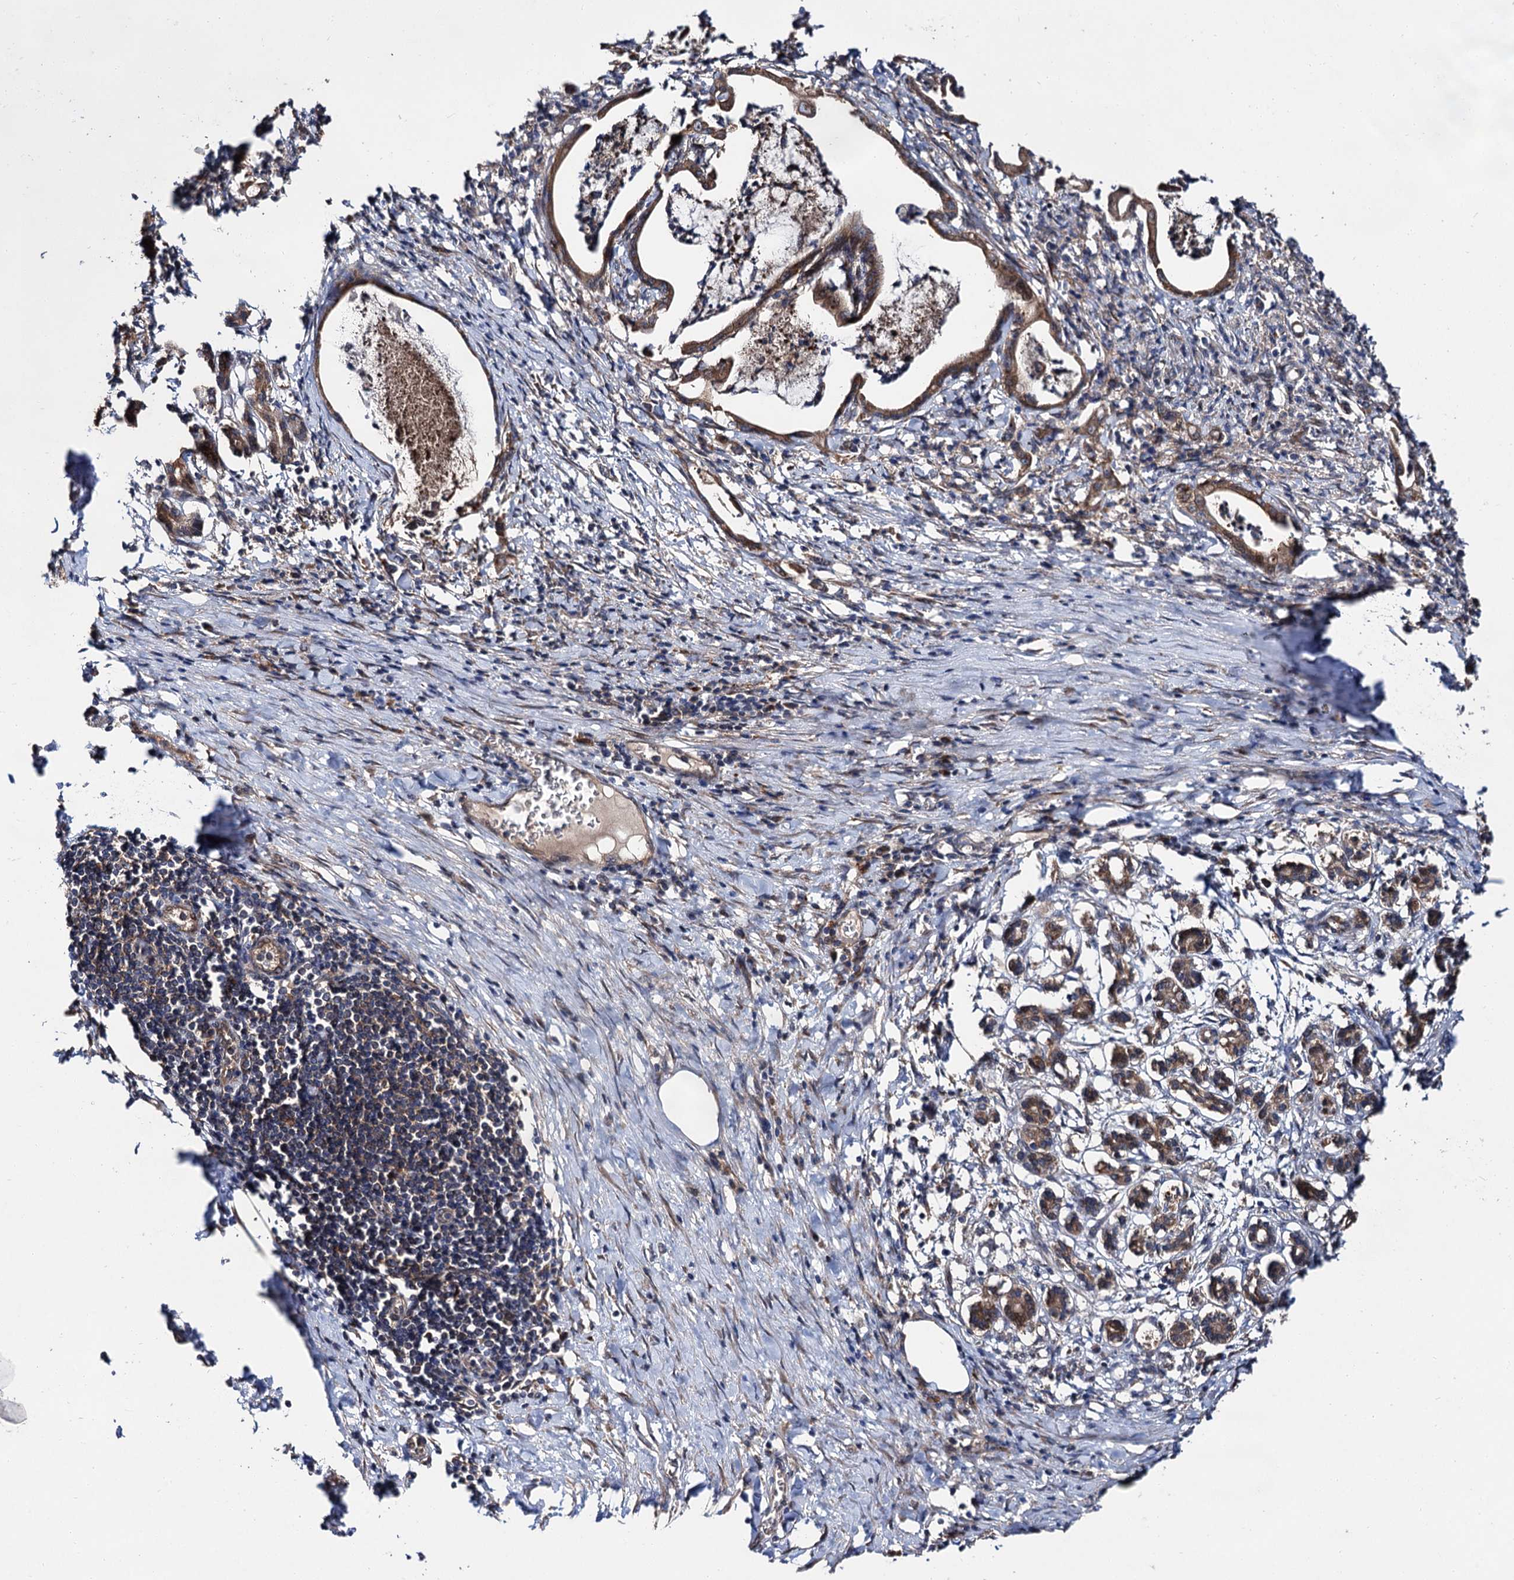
{"staining": {"intensity": "moderate", "quantity": ">75%", "location": "cytoplasmic/membranous"}, "tissue": "pancreatic cancer", "cell_type": "Tumor cells", "image_type": "cancer", "snomed": [{"axis": "morphology", "description": "Adenocarcinoma, NOS"}, {"axis": "topography", "description": "Pancreas"}], "caption": "Adenocarcinoma (pancreatic) stained with DAB immunohistochemistry (IHC) exhibits medium levels of moderate cytoplasmic/membranous positivity in about >75% of tumor cells.", "gene": "NAA25", "patient": {"sex": "female", "age": 55}}